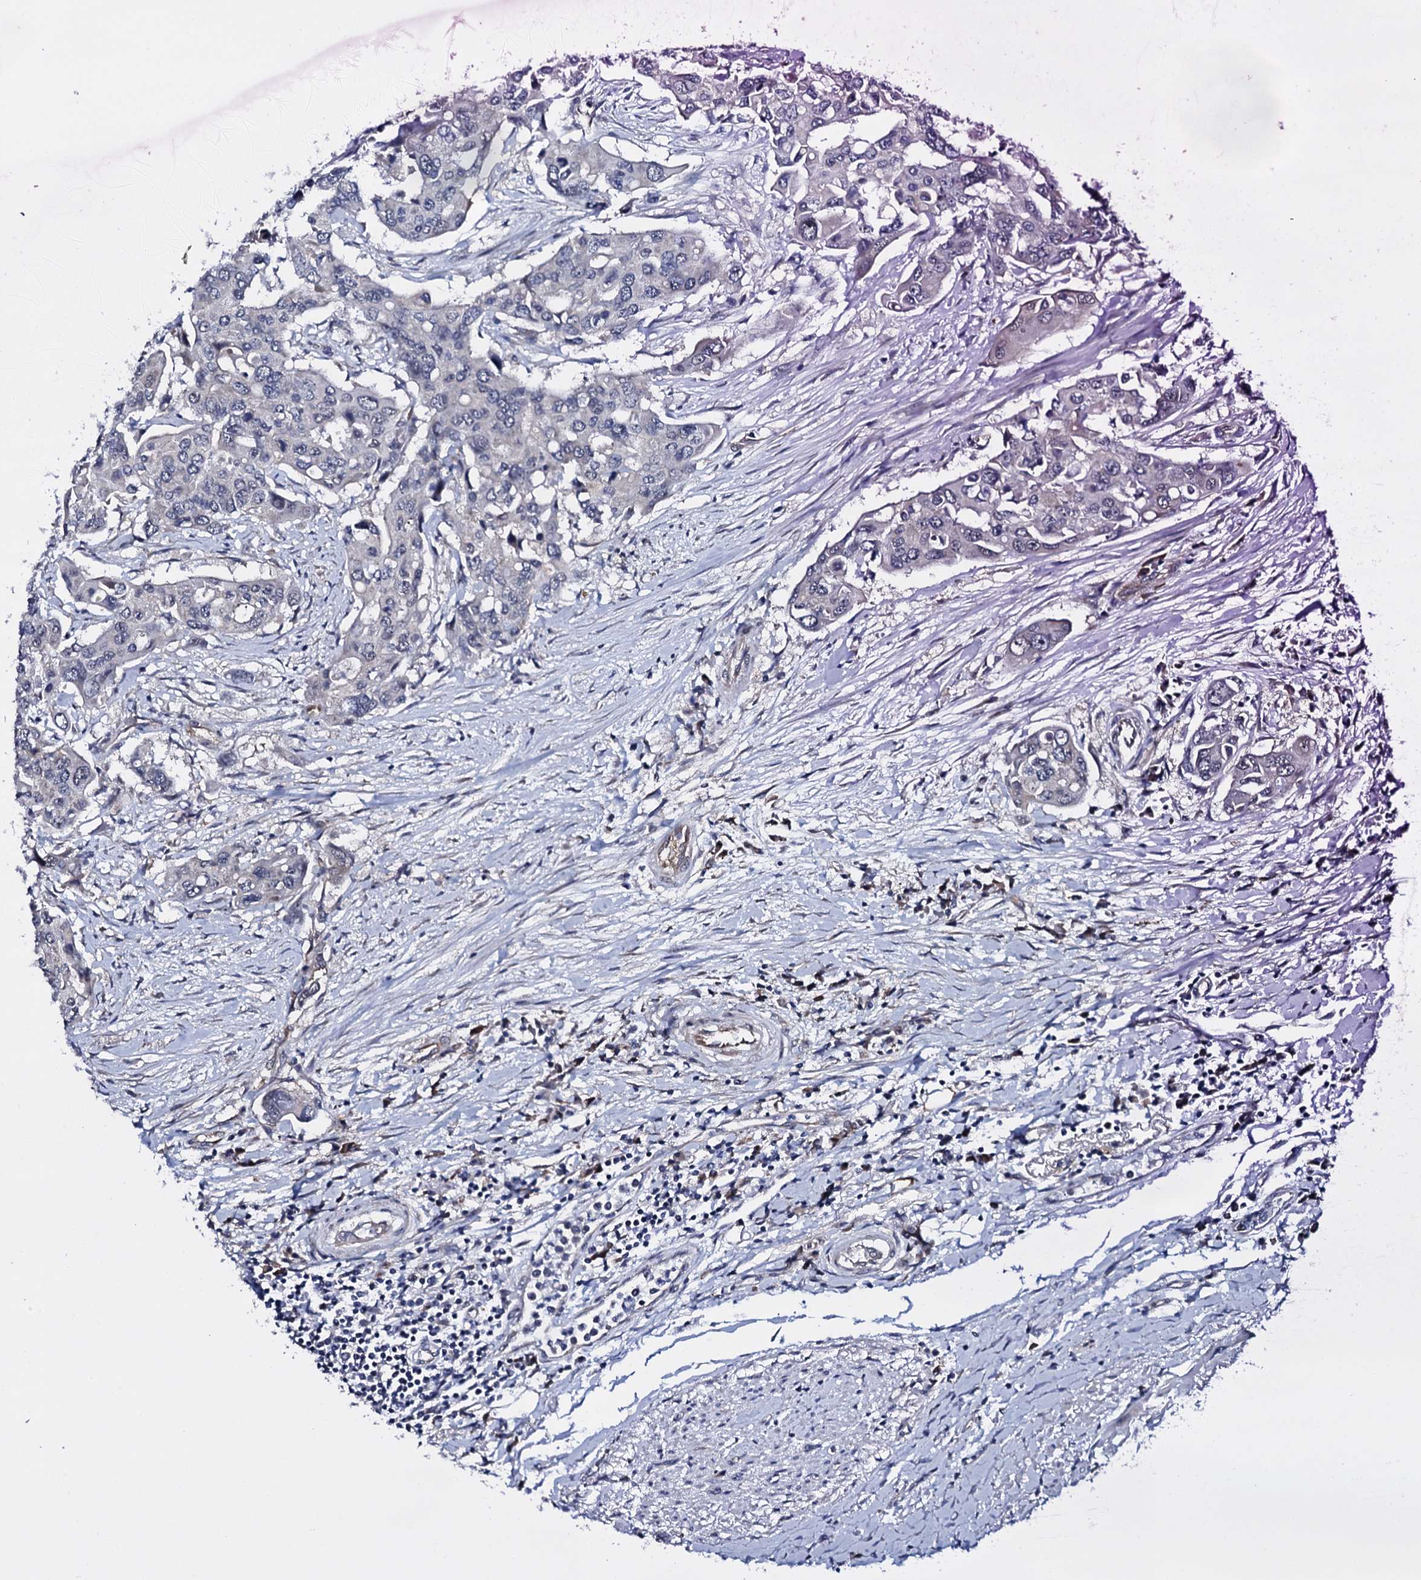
{"staining": {"intensity": "negative", "quantity": "none", "location": "none"}, "tissue": "colorectal cancer", "cell_type": "Tumor cells", "image_type": "cancer", "snomed": [{"axis": "morphology", "description": "Adenocarcinoma, NOS"}, {"axis": "topography", "description": "Colon"}], "caption": "IHC micrograph of human adenocarcinoma (colorectal) stained for a protein (brown), which reveals no expression in tumor cells.", "gene": "GAREM1", "patient": {"sex": "male", "age": 77}}